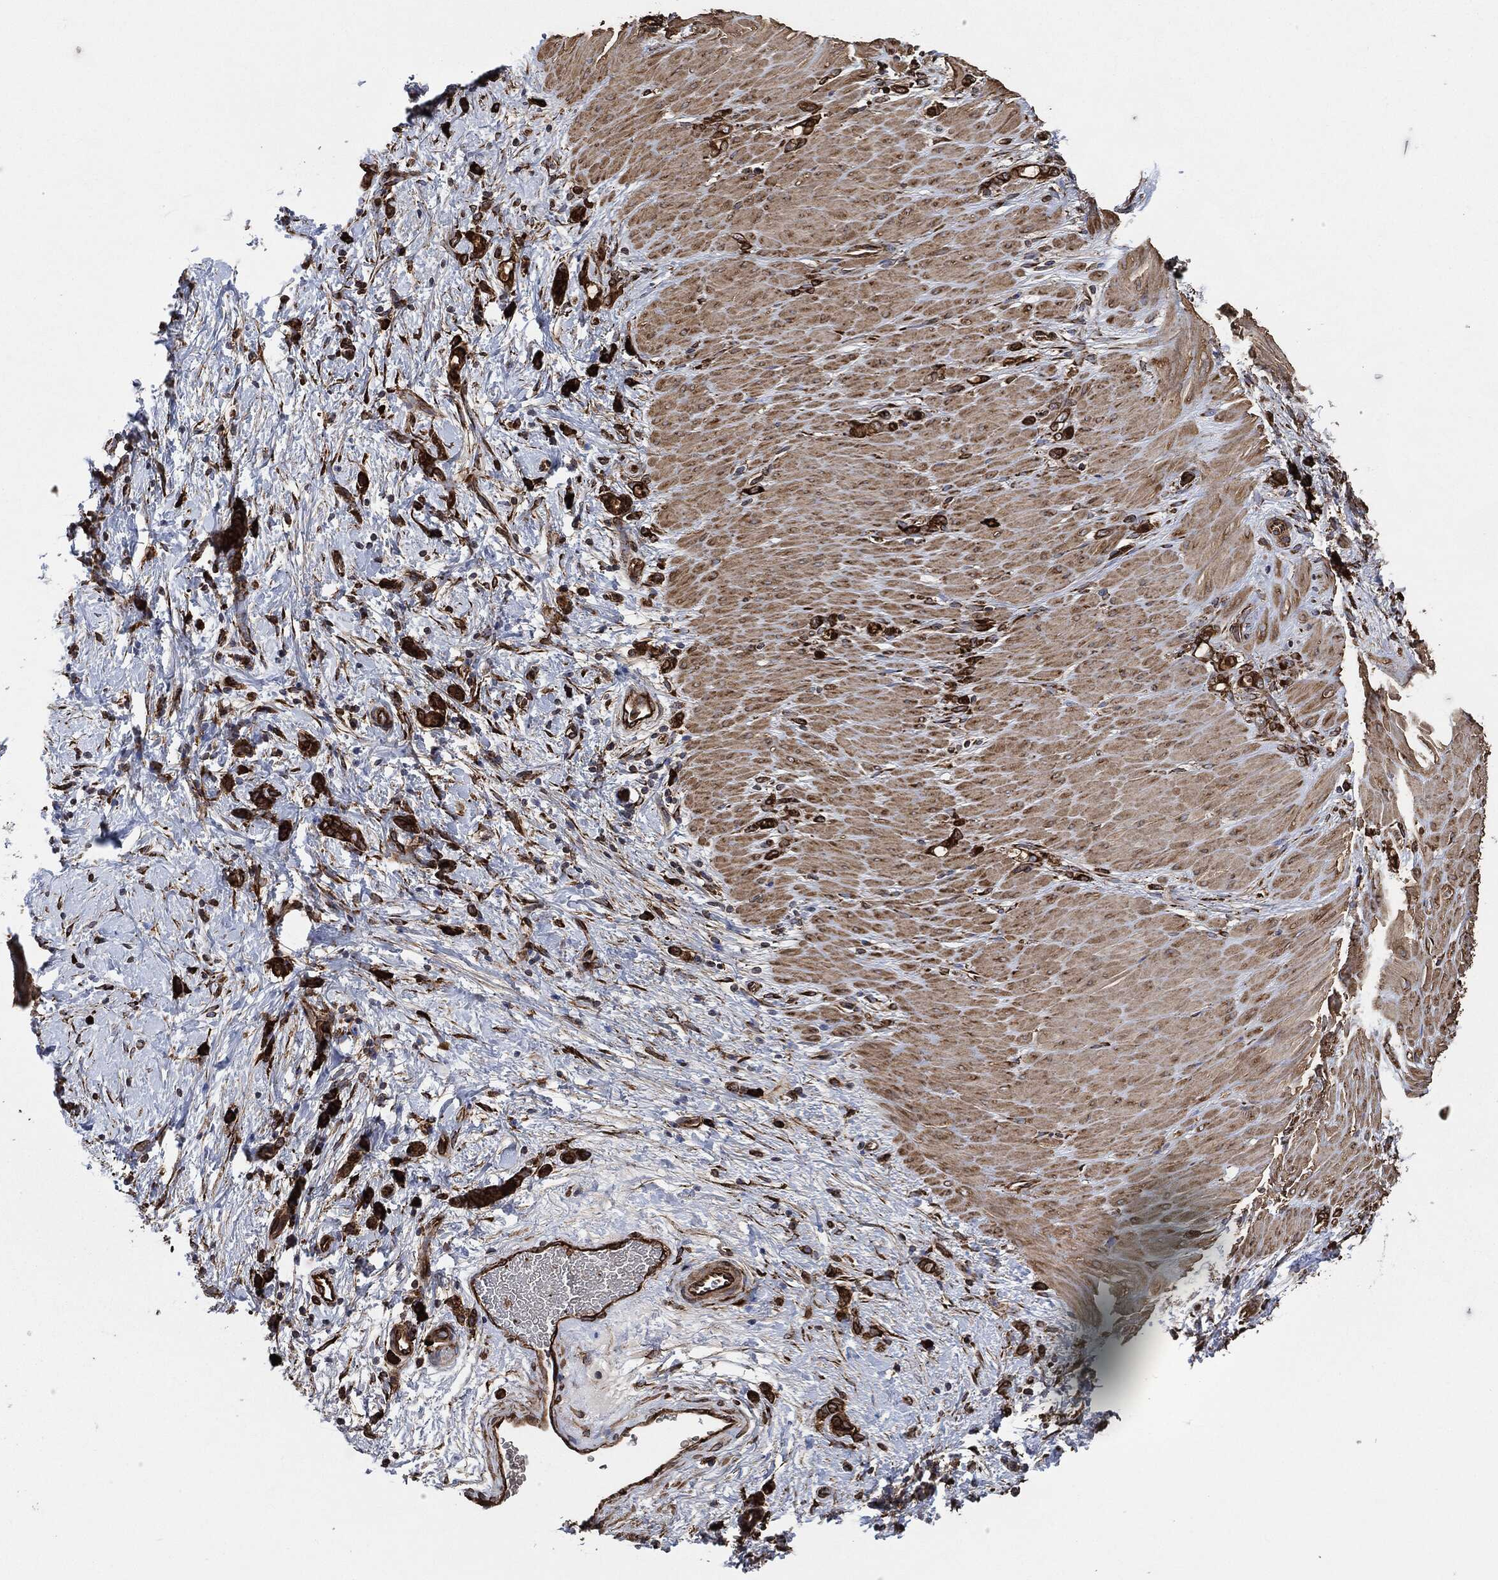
{"staining": {"intensity": "strong", "quantity": ">75%", "location": "cytoplasmic/membranous"}, "tissue": "stomach cancer", "cell_type": "Tumor cells", "image_type": "cancer", "snomed": [{"axis": "morphology", "description": "Normal tissue, NOS"}, {"axis": "morphology", "description": "Adenocarcinoma, NOS"}, {"axis": "topography", "description": "Stomach"}], "caption": "Stomach cancer stained for a protein exhibits strong cytoplasmic/membranous positivity in tumor cells.", "gene": "AMFR", "patient": {"sex": "male", "age": 67}}